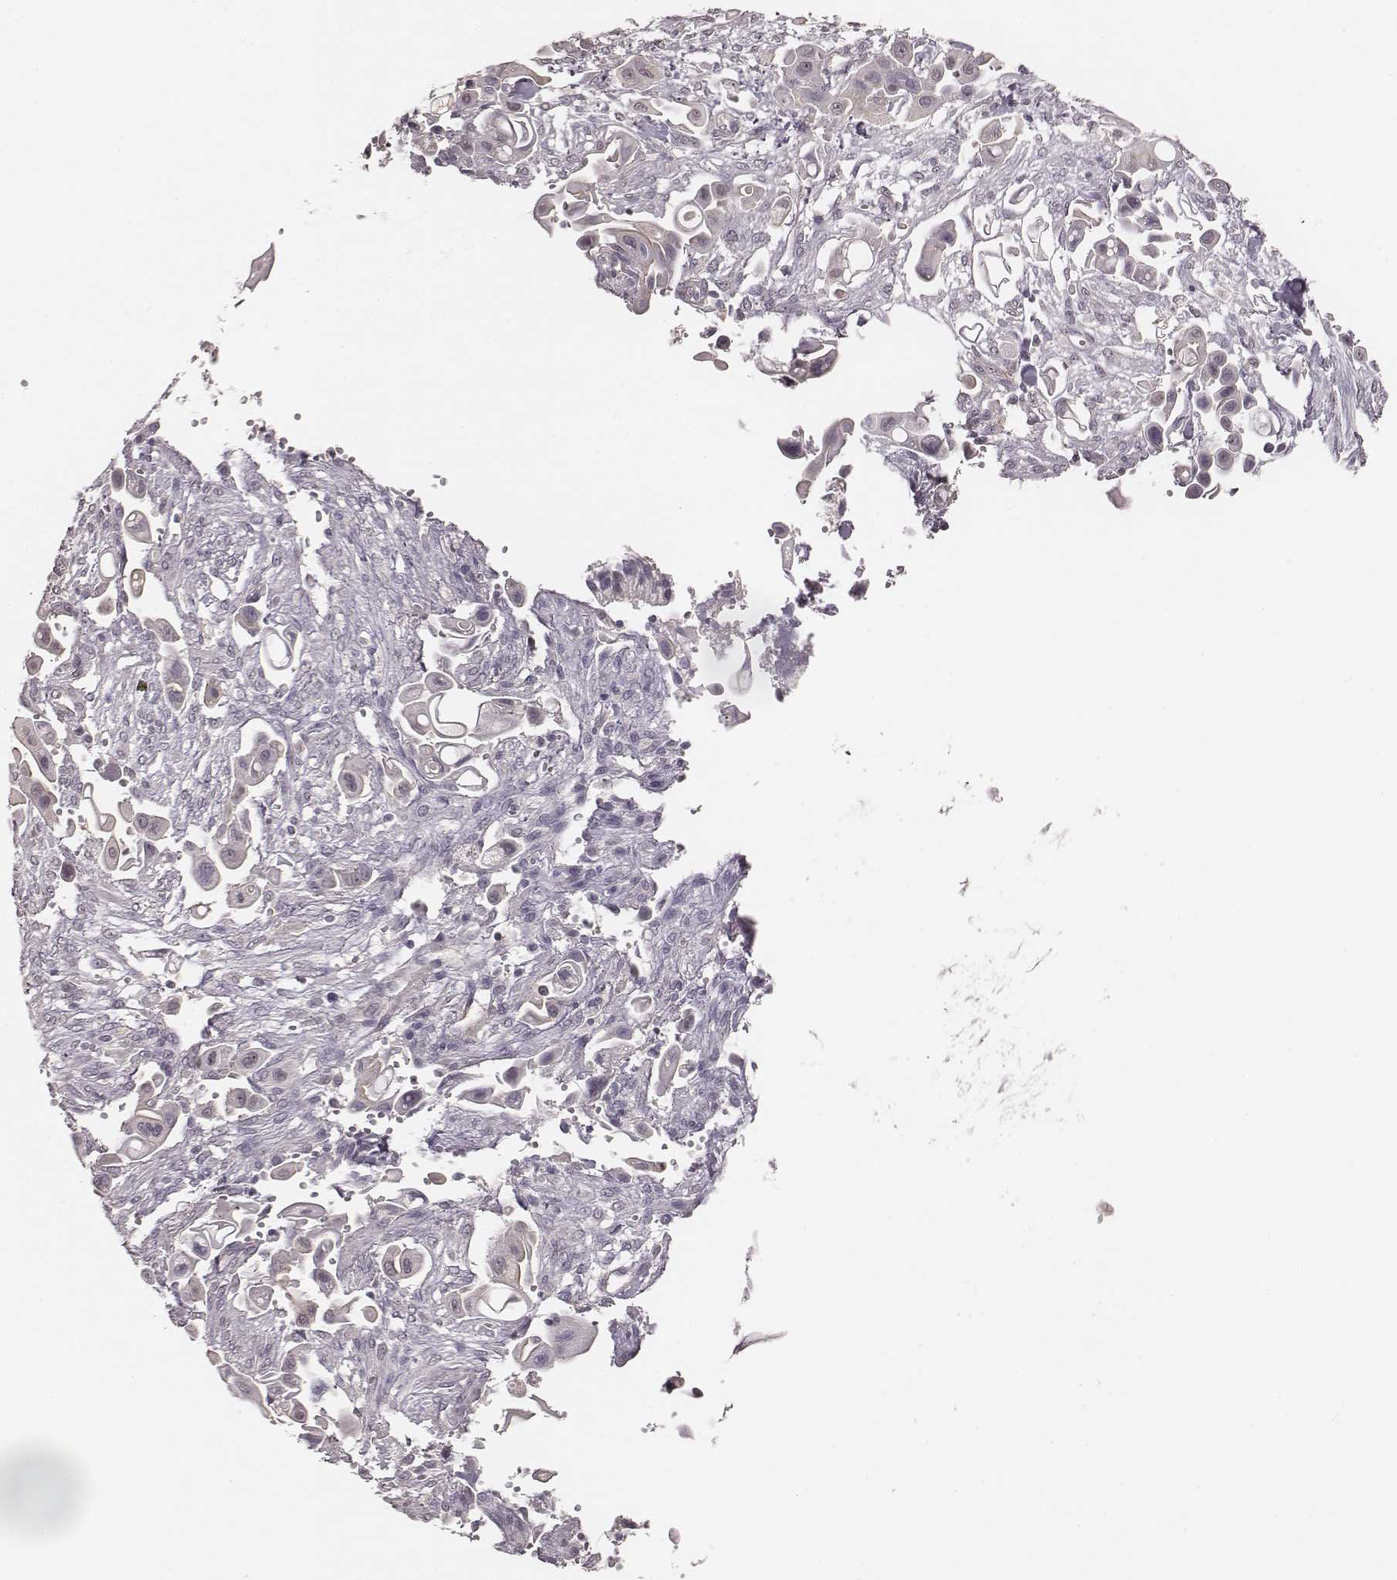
{"staining": {"intensity": "negative", "quantity": "none", "location": "none"}, "tissue": "pancreatic cancer", "cell_type": "Tumor cells", "image_type": "cancer", "snomed": [{"axis": "morphology", "description": "Adenocarcinoma, NOS"}, {"axis": "topography", "description": "Pancreas"}], "caption": "Immunohistochemistry of human pancreatic adenocarcinoma demonstrates no positivity in tumor cells.", "gene": "LY6K", "patient": {"sex": "male", "age": 50}}